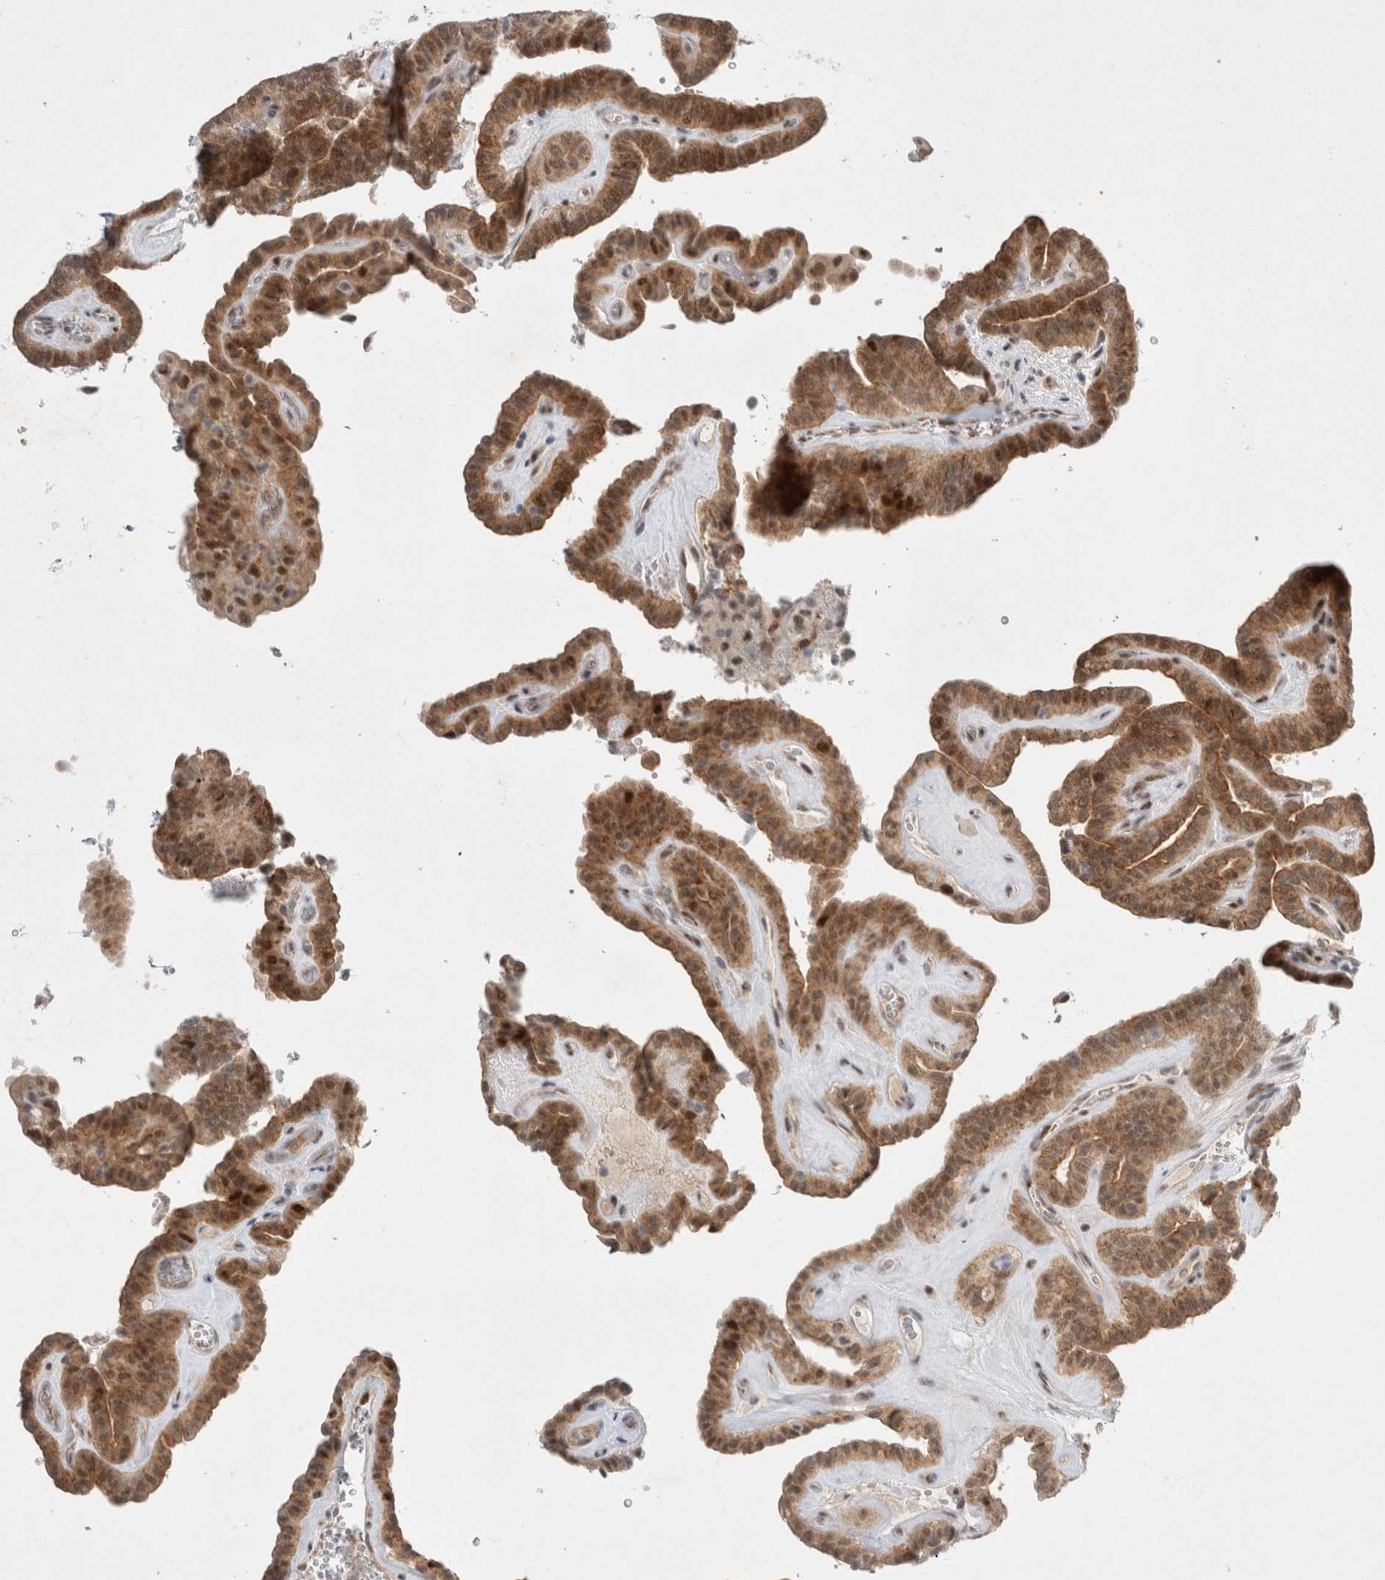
{"staining": {"intensity": "moderate", "quantity": ">75%", "location": "cytoplasmic/membranous,nuclear"}, "tissue": "thyroid cancer", "cell_type": "Tumor cells", "image_type": "cancer", "snomed": [{"axis": "morphology", "description": "Papillary adenocarcinoma, NOS"}, {"axis": "topography", "description": "Thyroid gland"}], "caption": "Papillary adenocarcinoma (thyroid) stained with a protein marker displays moderate staining in tumor cells.", "gene": "WIPF2", "patient": {"sex": "male", "age": 77}}